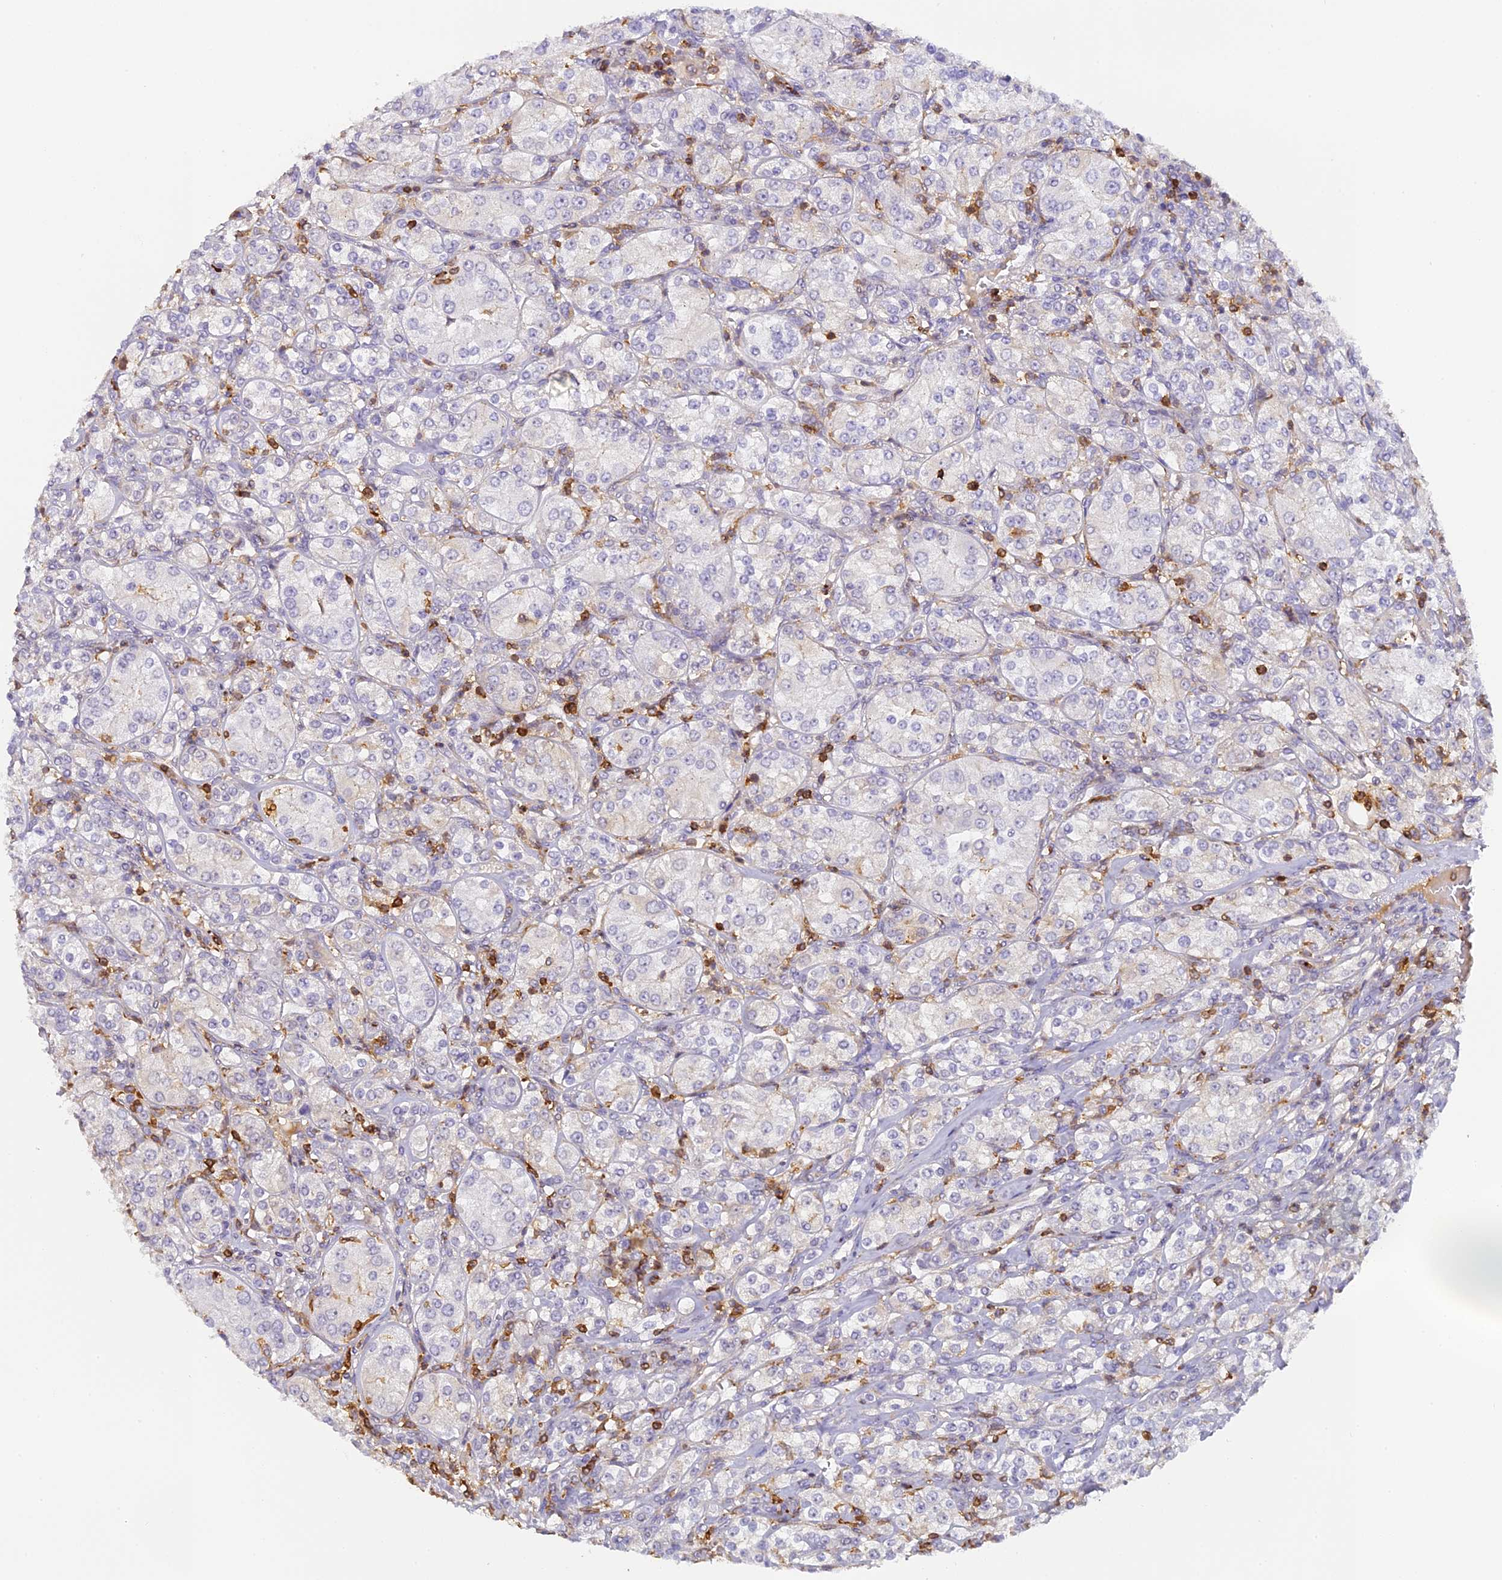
{"staining": {"intensity": "negative", "quantity": "none", "location": "none"}, "tissue": "renal cancer", "cell_type": "Tumor cells", "image_type": "cancer", "snomed": [{"axis": "morphology", "description": "Adenocarcinoma, NOS"}, {"axis": "topography", "description": "Kidney"}], "caption": "Immunohistochemistry (IHC) micrograph of neoplastic tissue: renal adenocarcinoma stained with DAB (3,3'-diaminobenzidine) exhibits no significant protein expression in tumor cells. (DAB IHC visualized using brightfield microscopy, high magnification).", "gene": "FYB1", "patient": {"sex": "male", "age": 77}}